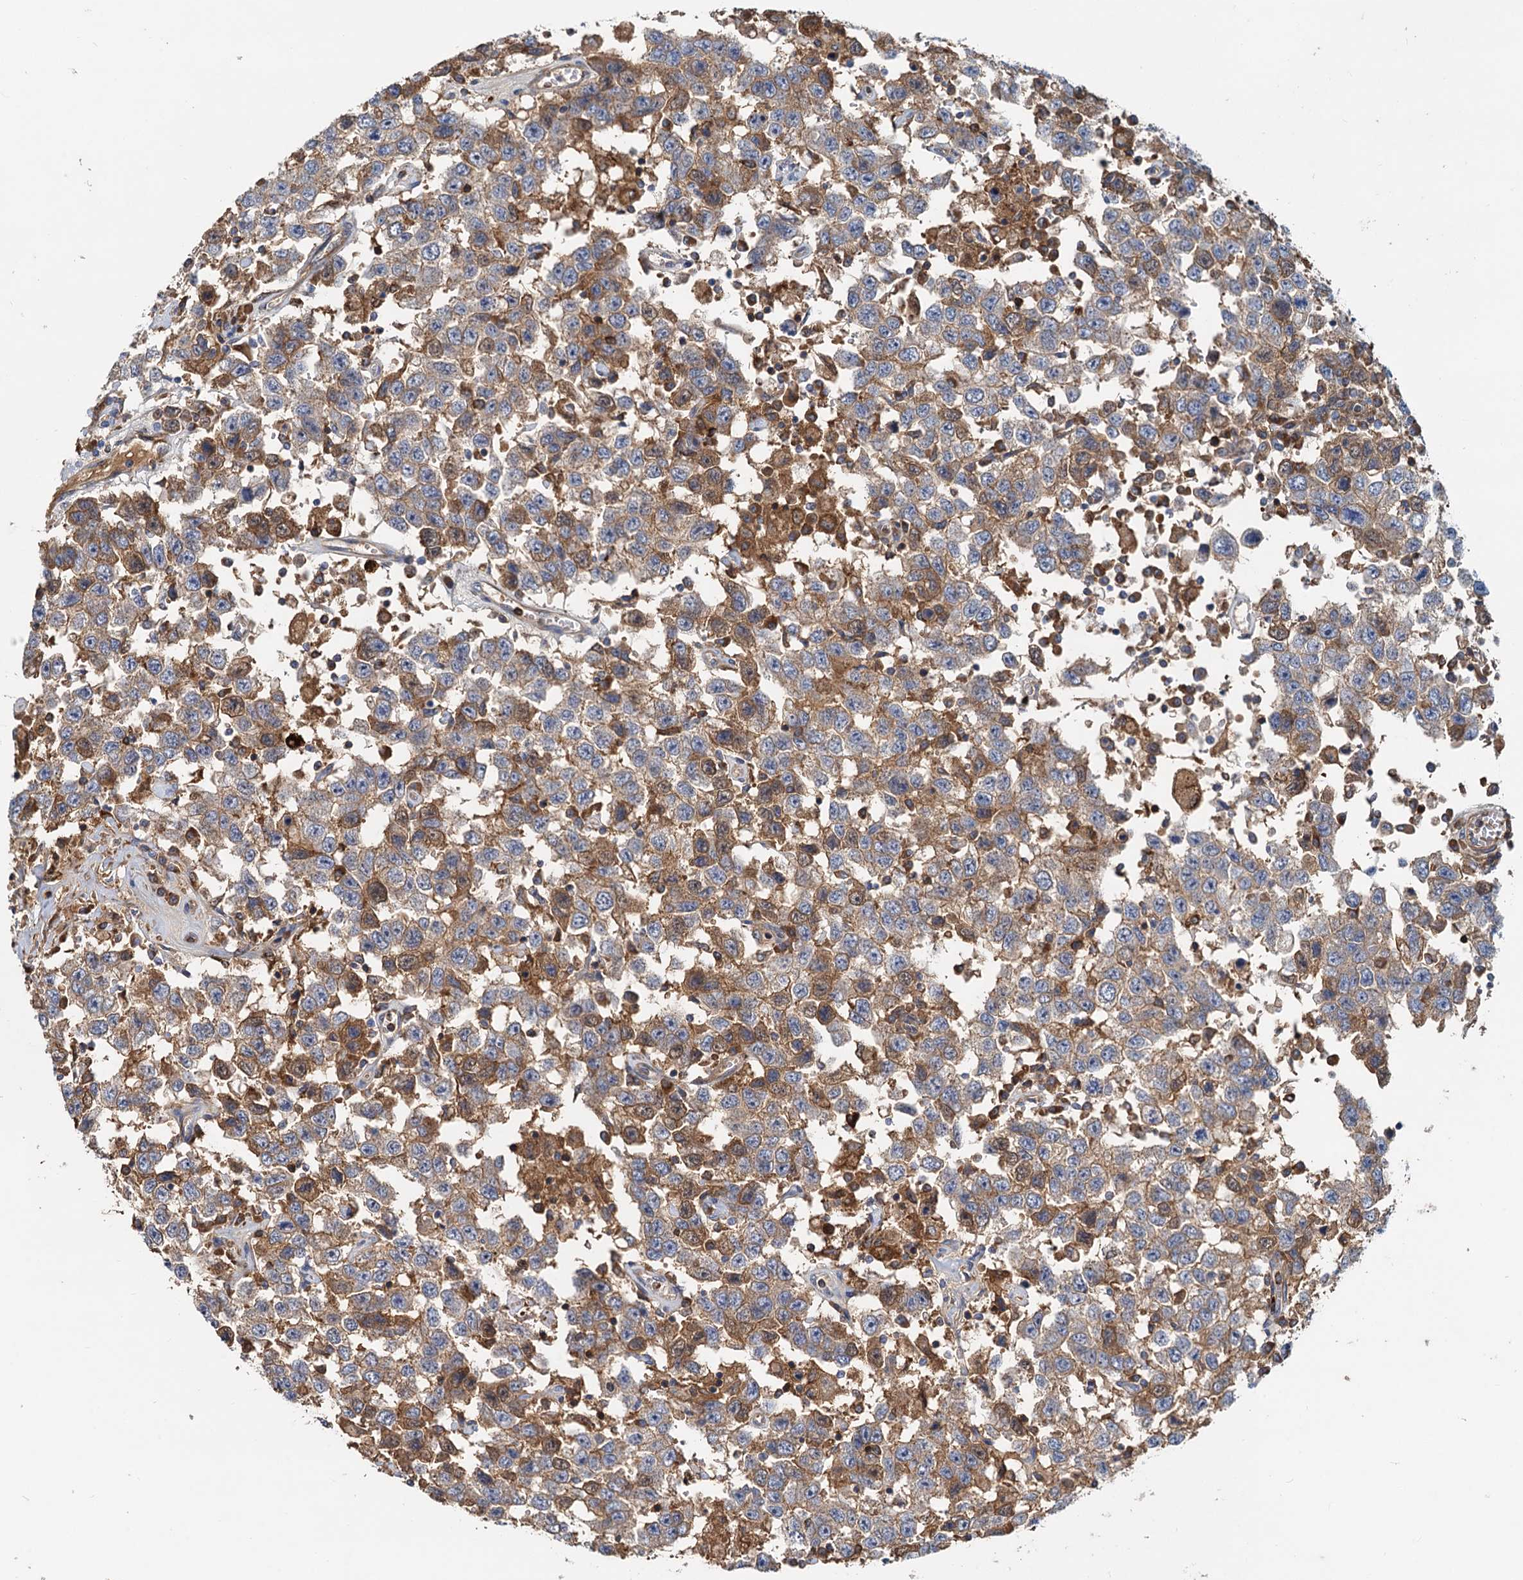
{"staining": {"intensity": "moderate", "quantity": "25%-75%", "location": "cytoplasmic/membranous"}, "tissue": "testis cancer", "cell_type": "Tumor cells", "image_type": "cancer", "snomed": [{"axis": "morphology", "description": "Seminoma, NOS"}, {"axis": "topography", "description": "Testis"}], "caption": "Protein staining of seminoma (testis) tissue reveals moderate cytoplasmic/membranous staining in about 25%-75% of tumor cells.", "gene": "LNX2", "patient": {"sex": "male", "age": 41}}